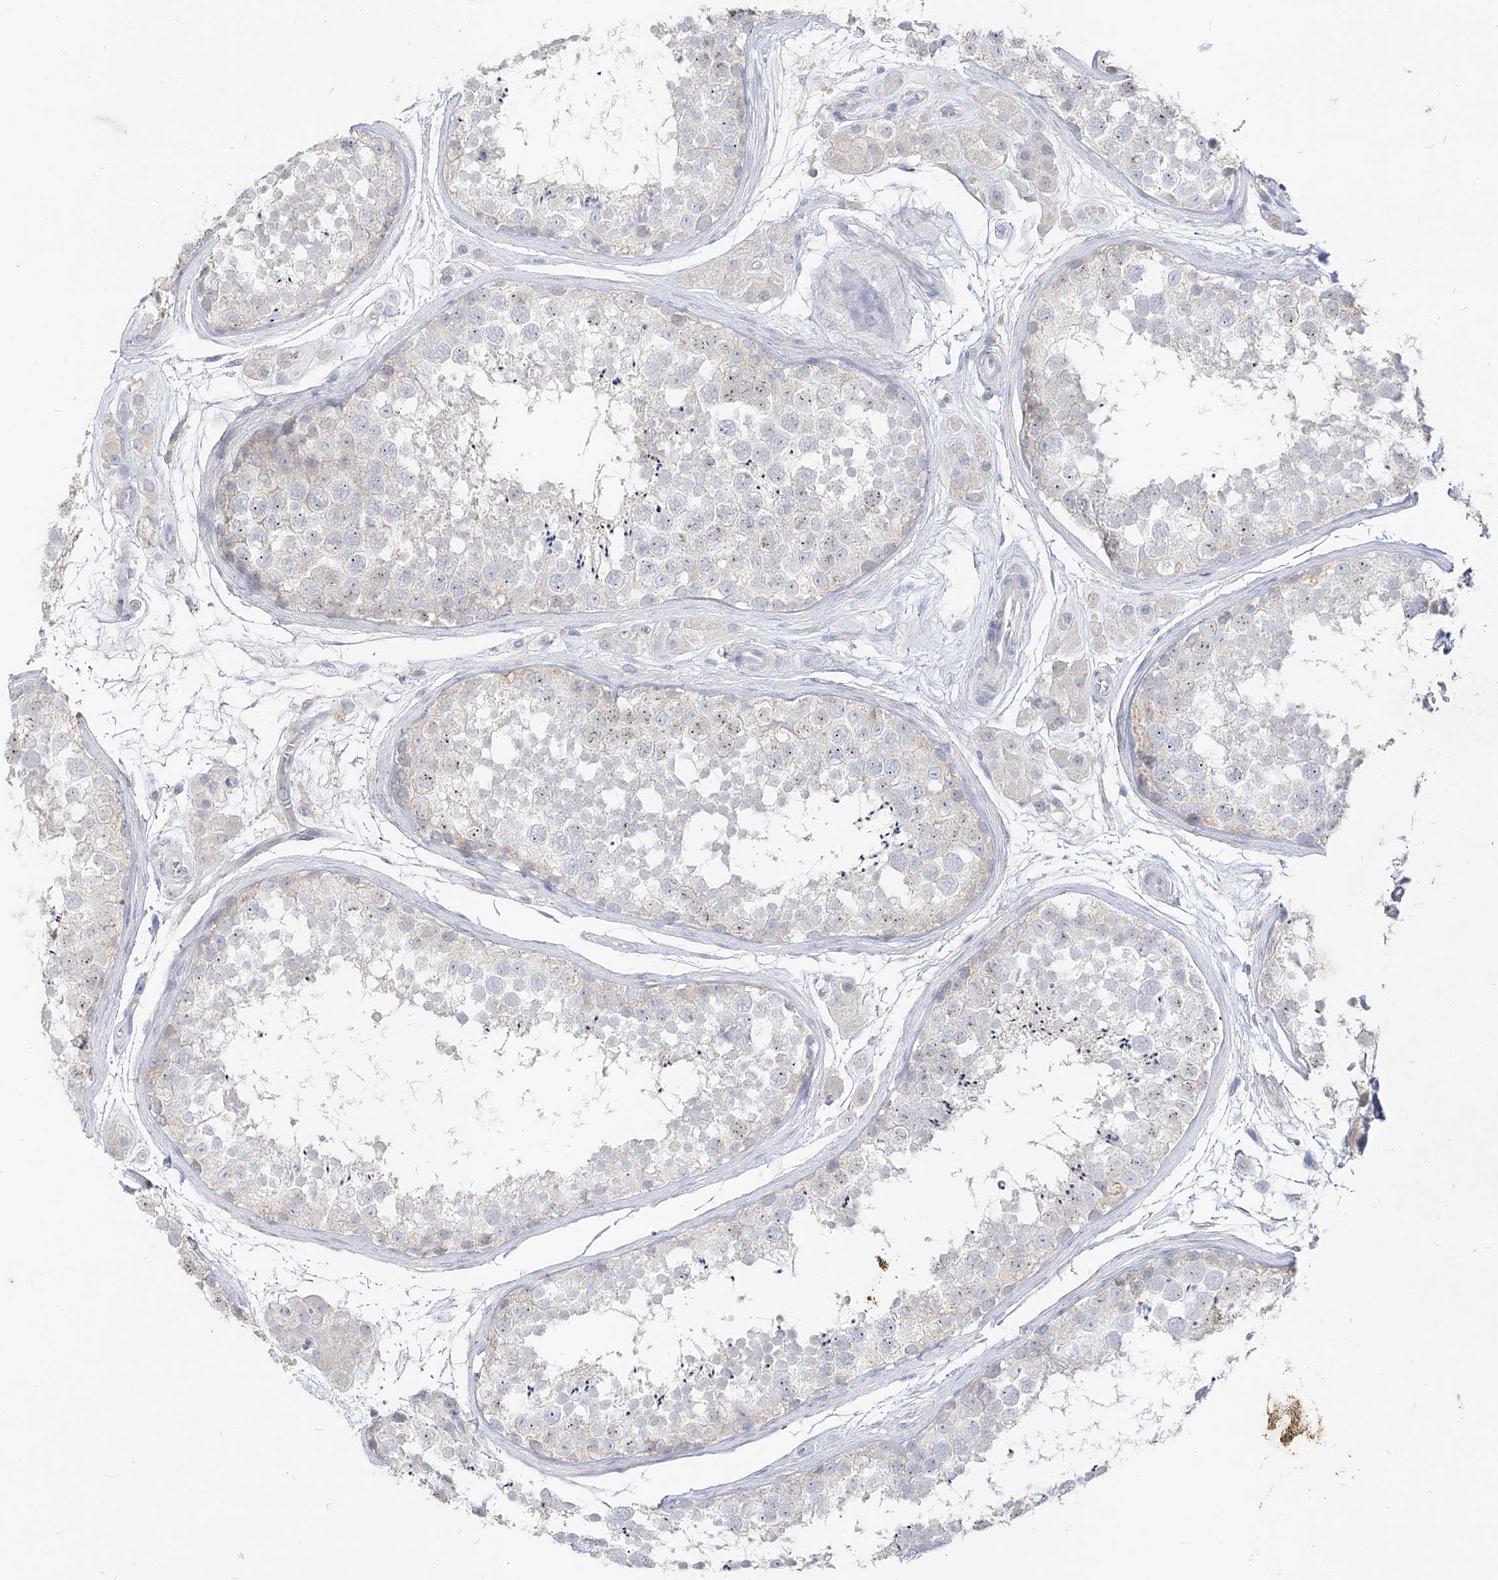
{"staining": {"intensity": "negative", "quantity": "none", "location": "none"}, "tissue": "testis", "cell_type": "Cells in seminiferous ducts", "image_type": "normal", "snomed": [{"axis": "morphology", "description": "Normal tissue, NOS"}, {"axis": "topography", "description": "Testis"}], "caption": "Immunohistochemistry of normal testis displays no expression in cells in seminiferous ducts.", "gene": "RBFOX3", "patient": {"sex": "male", "age": 56}}